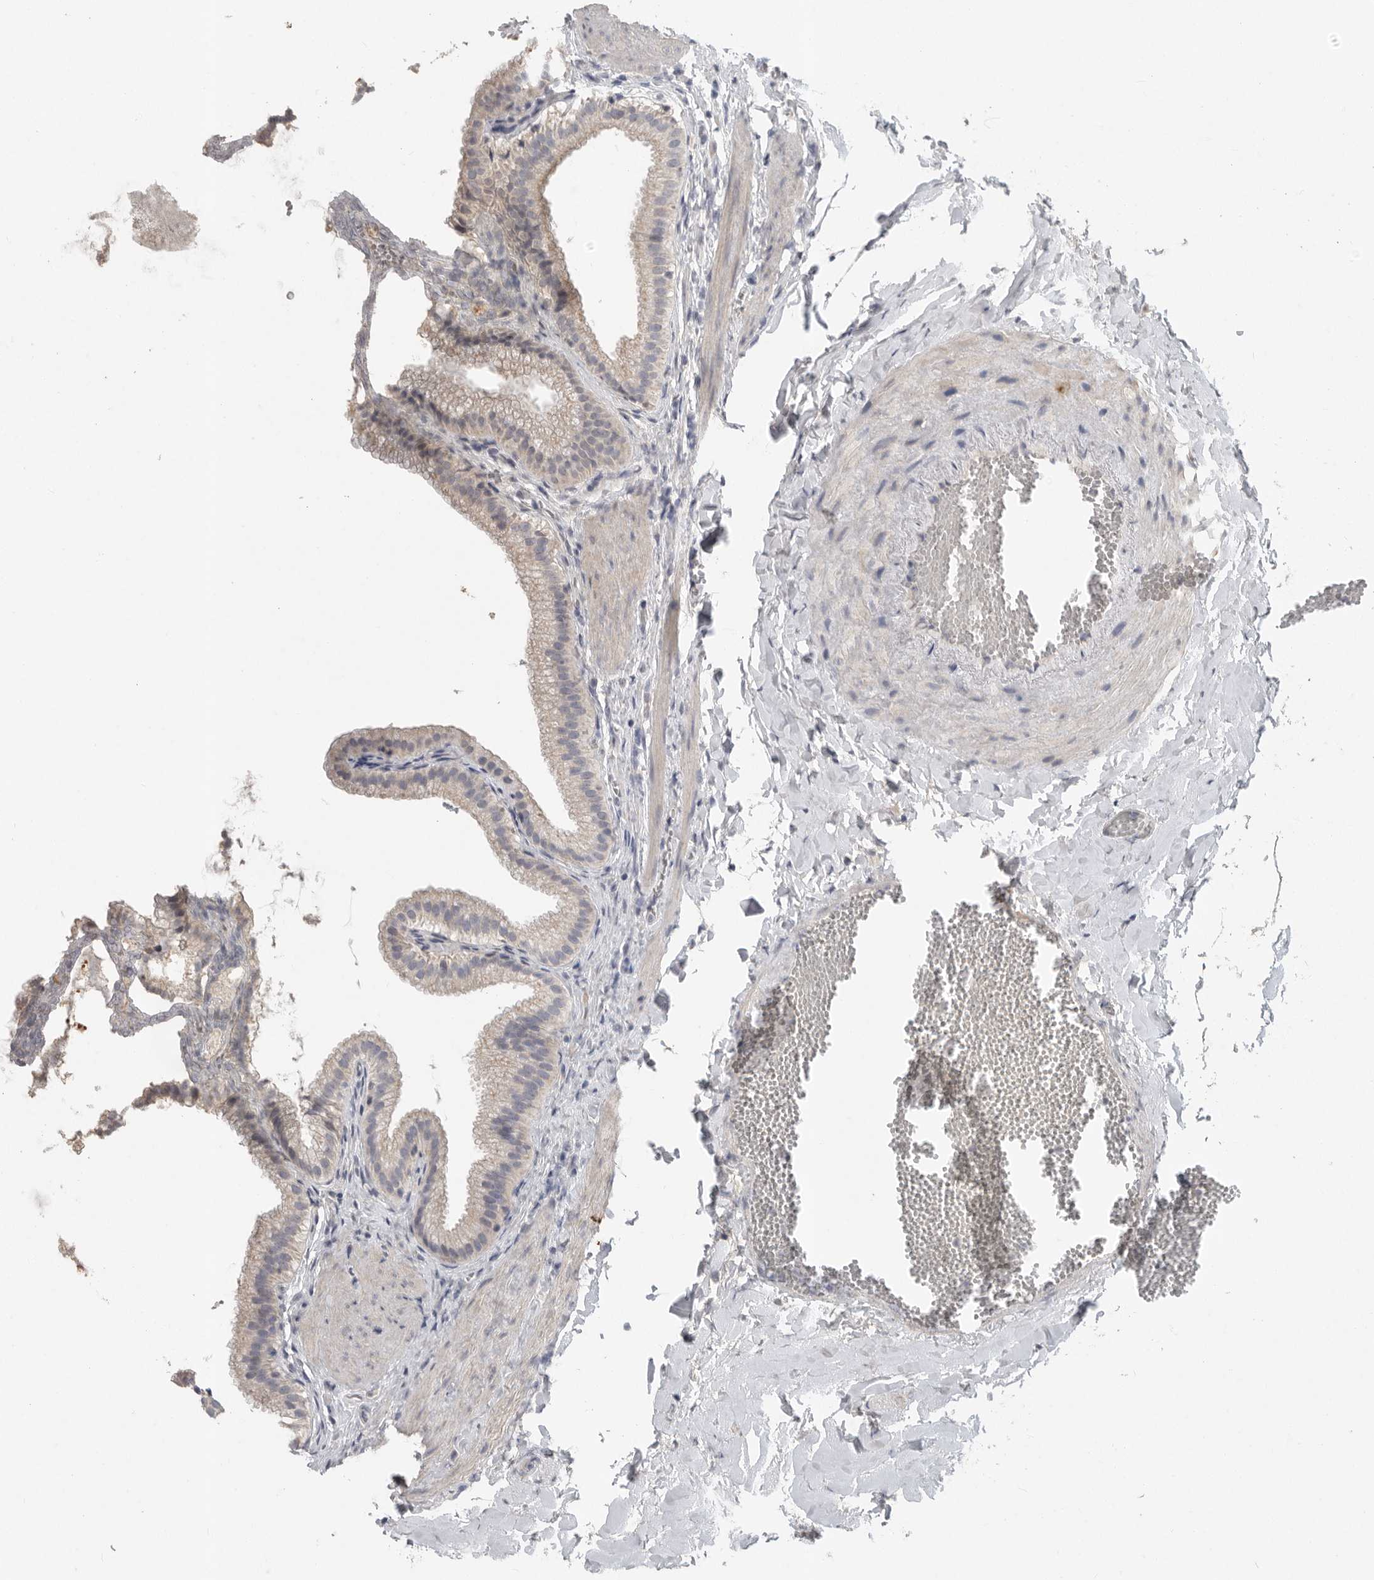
{"staining": {"intensity": "weak", "quantity": ">75%", "location": "cytoplasmic/membranous"}, "tissue": "gallbladder", "cell_type": "Glandular cells", "image_type": "normal", "snomed": [{"axis": "morphology", "description": "Normal tissue, NOS"}, {"axis": "topography", "description": "Gallbladder"}], "caption": "IHC micrograph of unremarkable human gallbladder stained for a protein (brown), which demonstrates low levels of weak cytoplasmic/membranous staining in about >75% of glandular cells.", "gene": "REG4", "patient": {"sex": "male", "age": 38}}